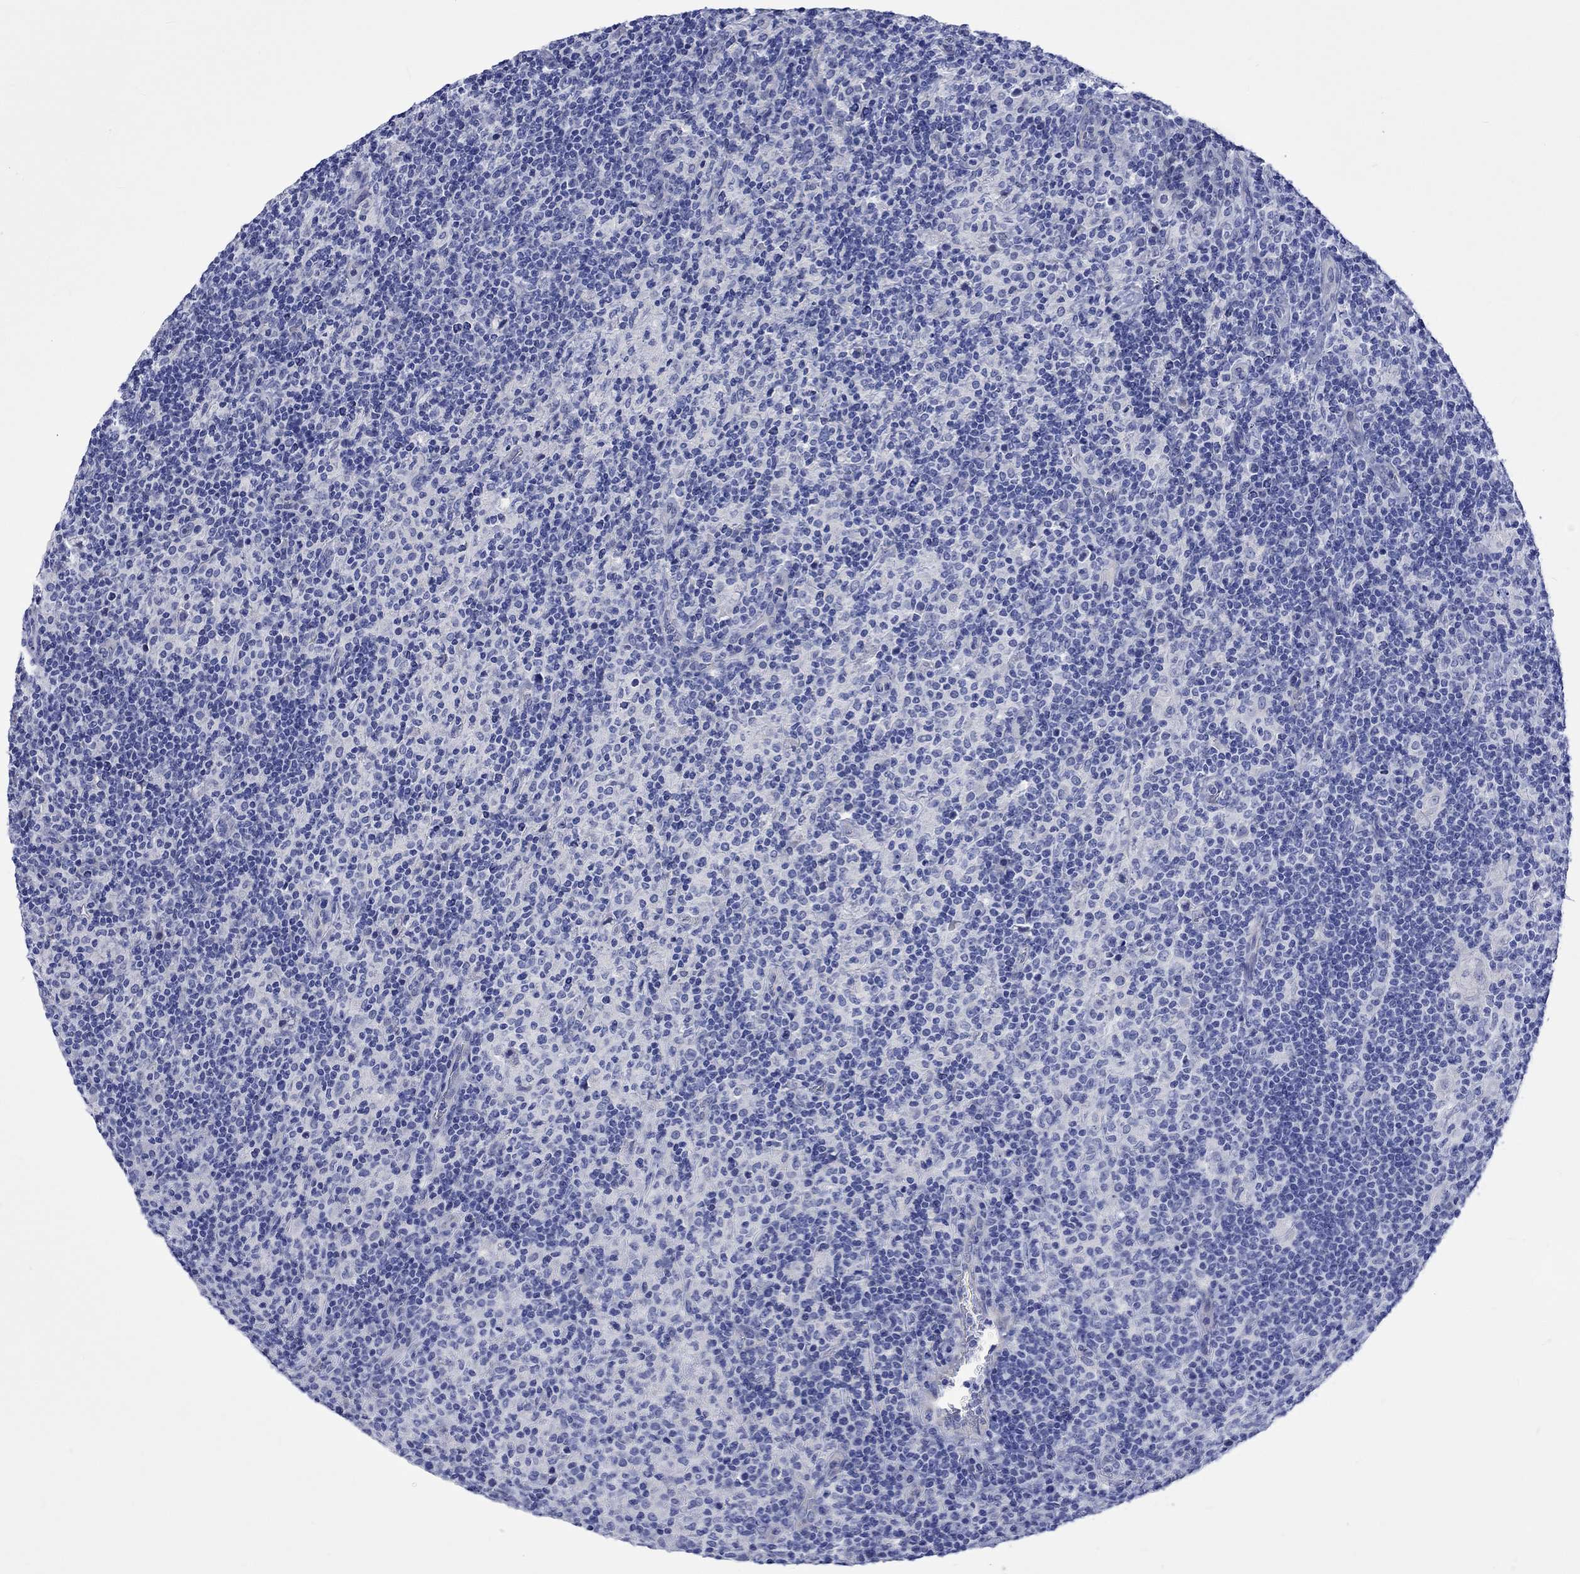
{"staining": {"intensity": "negative", "quantity": "none", "location": "none"}, "tissue": "lymphoma", "cell_type": "Tumor cells", "image_type": "cancer", "snomed": [{"axis": "morphology", "description": "Hodgkin's disease, NOS"}, {"axis": "topography", "description": "Lymph node"}], "caption": "IHC image of human lymphoma stained for a protein (brown), which demonstrates no positivity in tumor cells.", "gene": "HARBI1", "patient": {"sex": "male", "age": 70}}